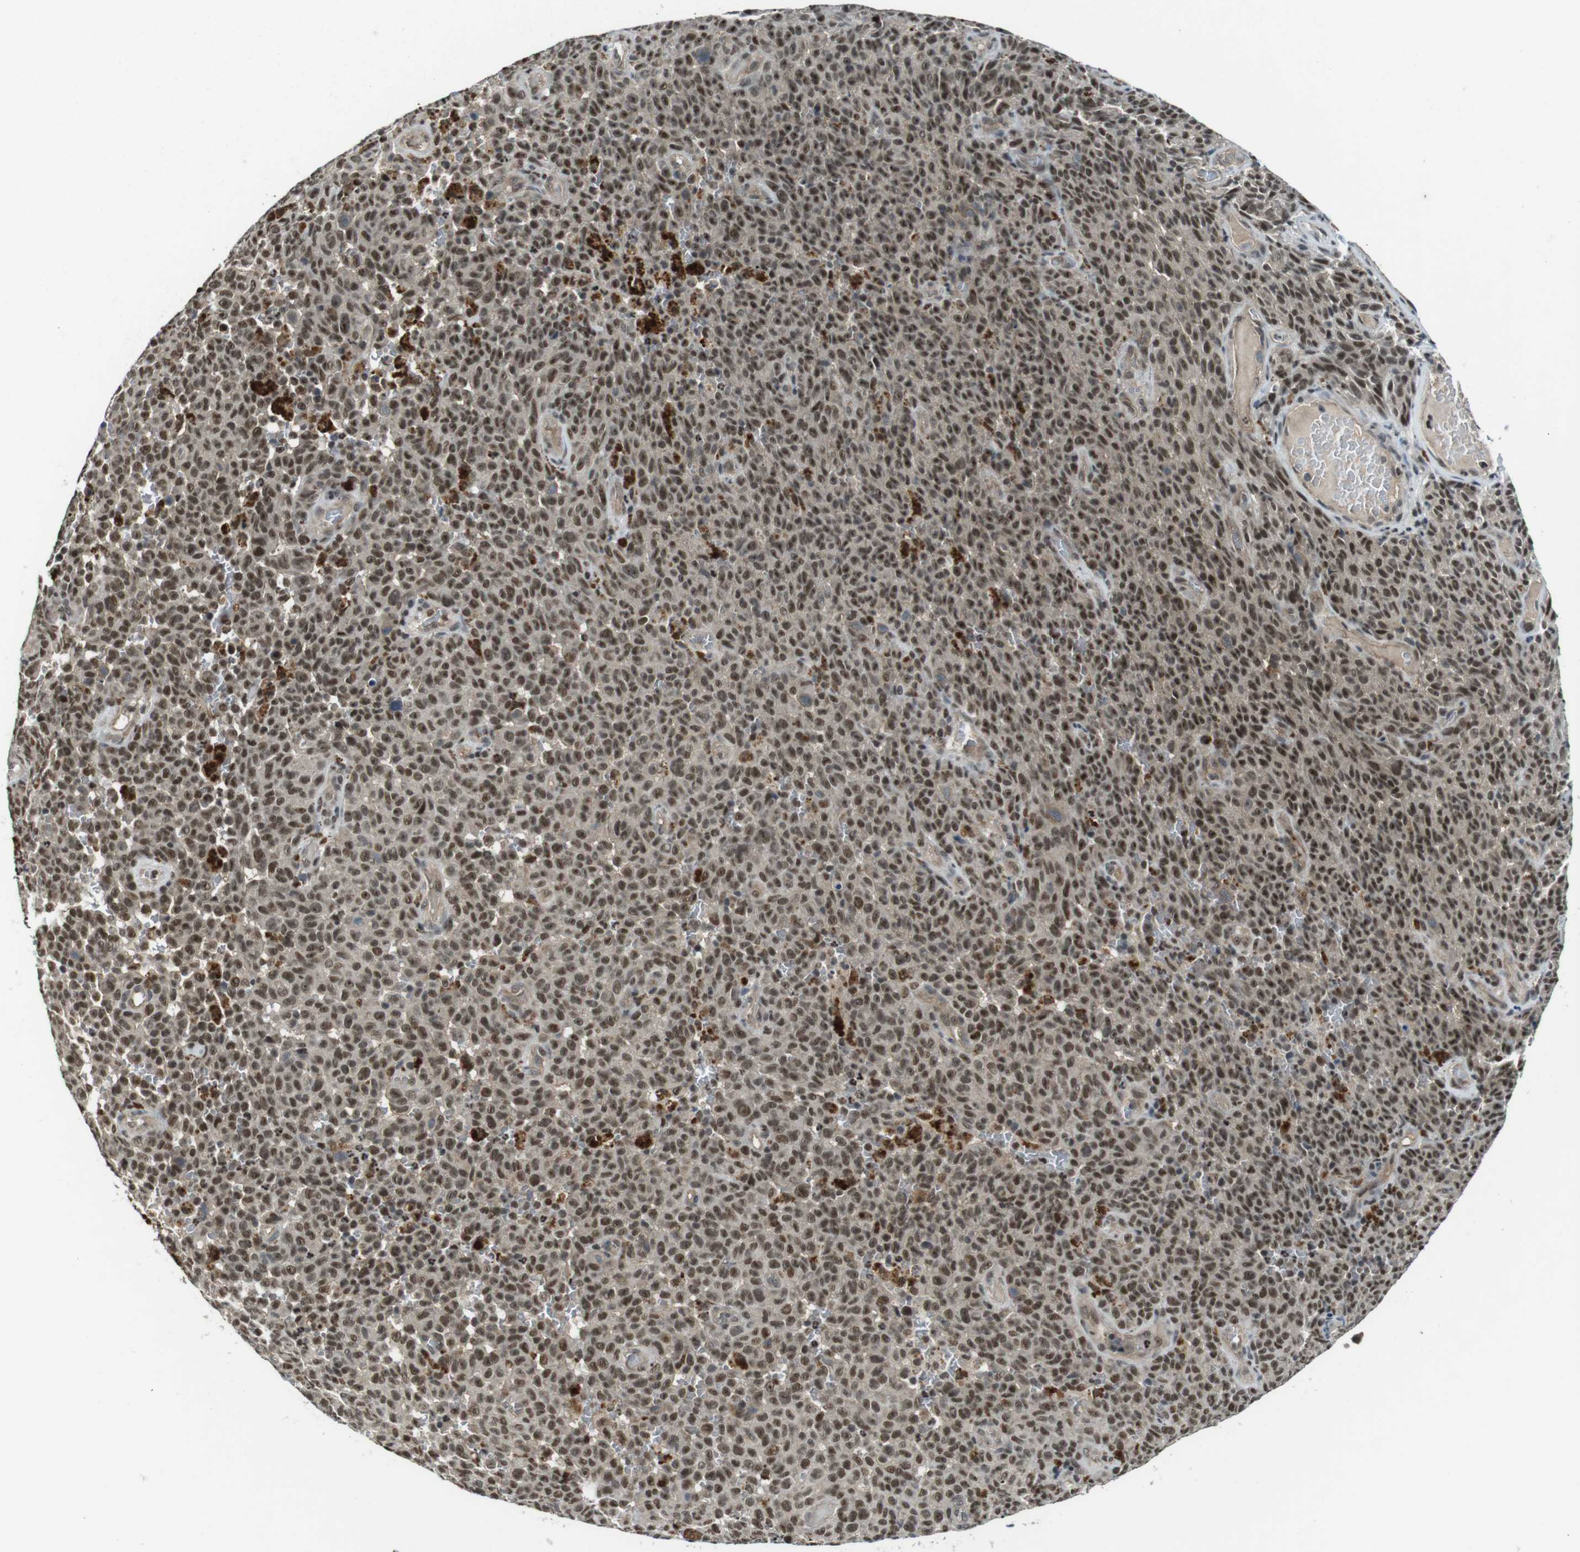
{"staining": {"intensity": "moderate", "quantity": ">75%", "location": "nuclear"}, "tissue": "melanoma", "cell_type": "Tumor cells", "image_type": "cancer", "snomed": [{"axis": "morphology", "description": "Malignant melanoma, NOS"}, {"axis": "topography", "description": "Skin"}], "caption": "Human melanoma stained with a brown dye demonstrates moderate nuclear positive staining in approximately >75% of tumor cells.", "gene": "MAPKAPK5", "patient": {"sex": "female", "age": 82}}